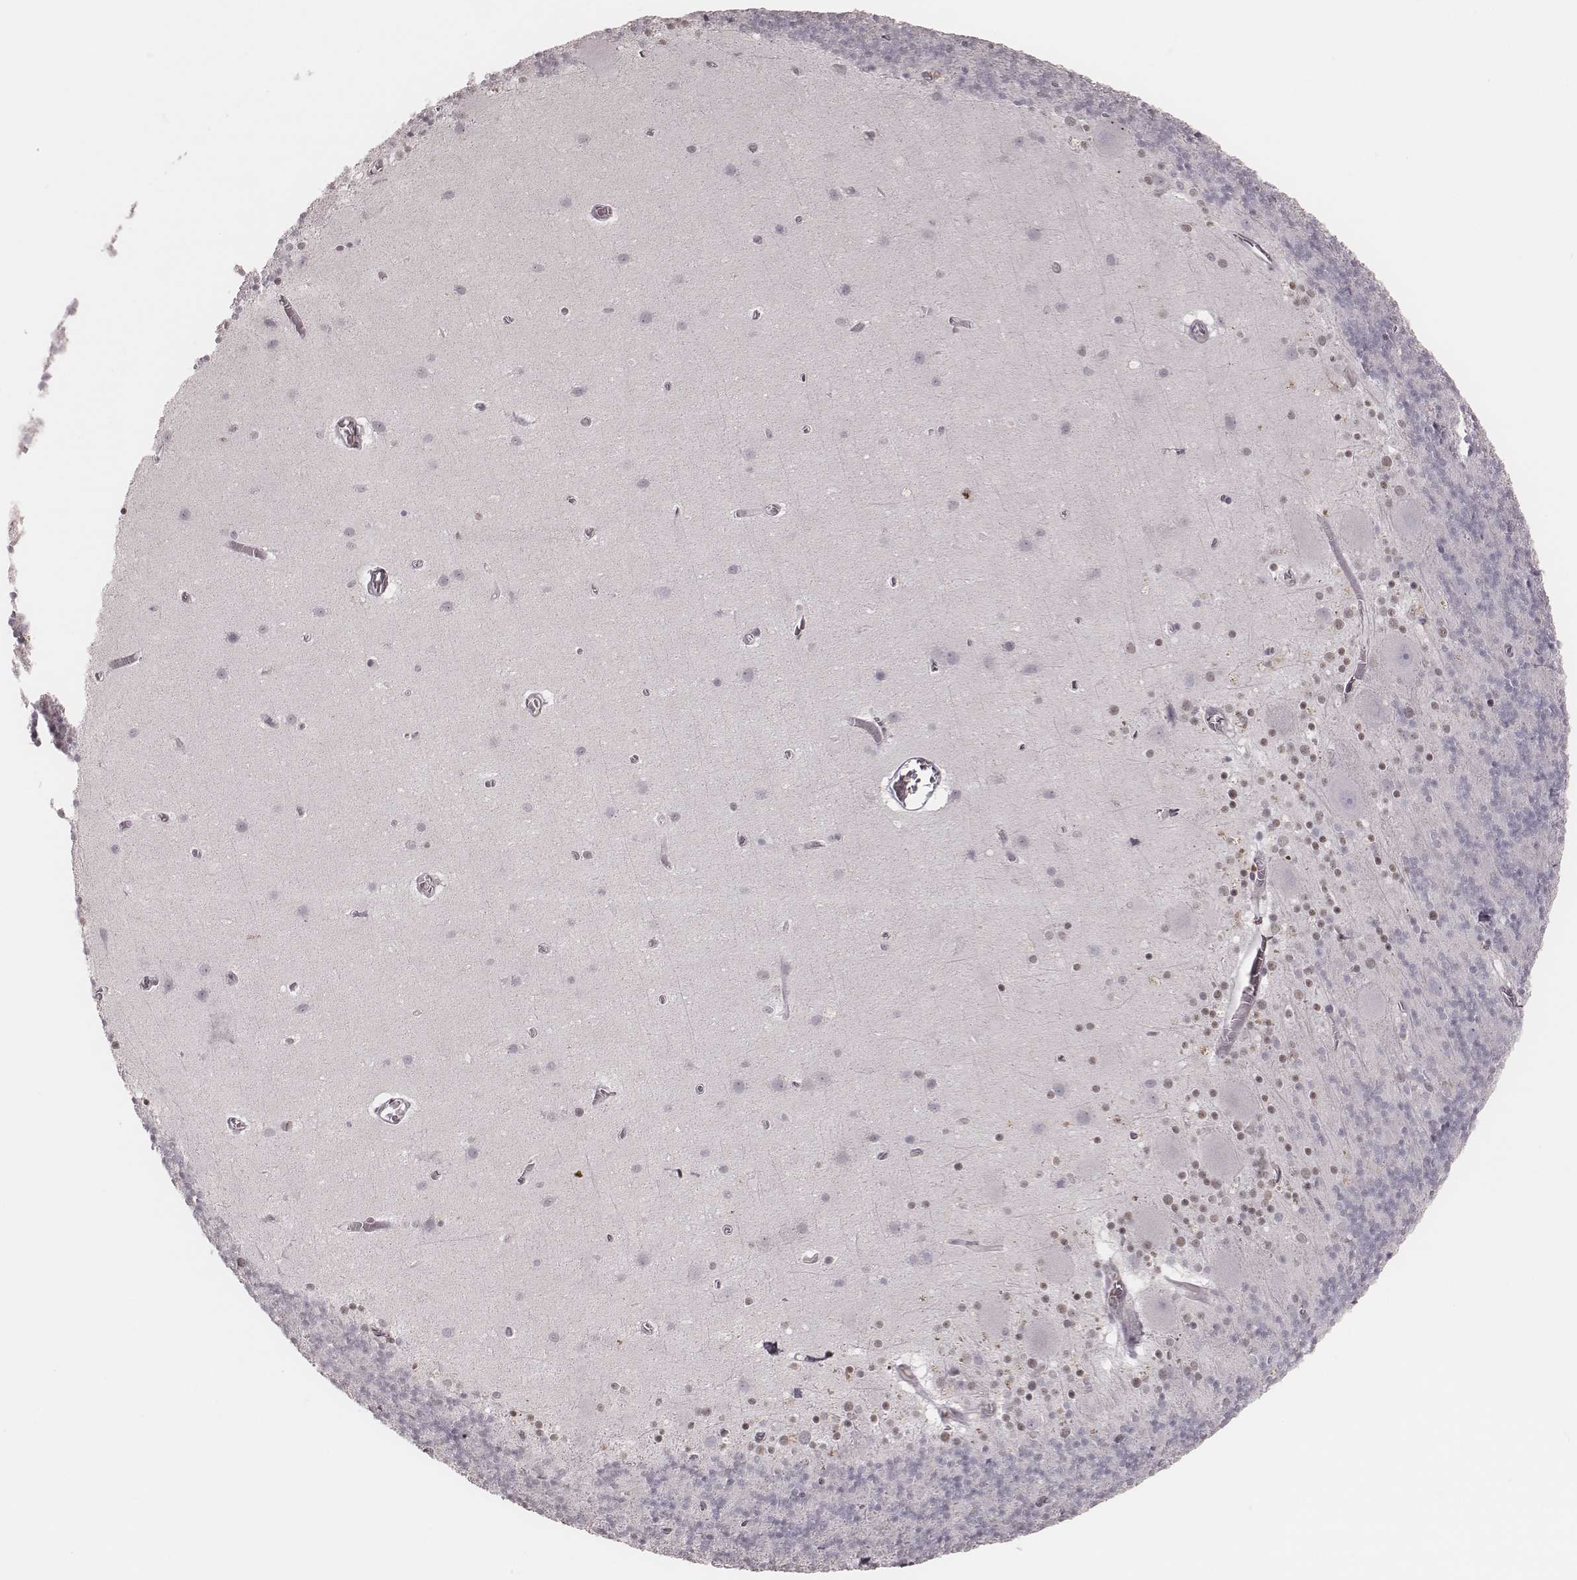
{"staining": {"intensity": "negative", "quantity": "none", "location": "none"}, "tissue": "cerebellum", "cell_type": "Cells in granular layer", "image_type": "normal", "snomed": [{"axis": "morphology", "description": "Normal tissue, NOS"}, {"axis": "topography", "description": "Cerebellum"}], "caption": "This is an immunohistochemistry histopathology image of unremarkable human cerebellum. There is no expression in cells in granular layer.", "gene": "KITLG", "patient": {"sex": "male", "age": 70}}